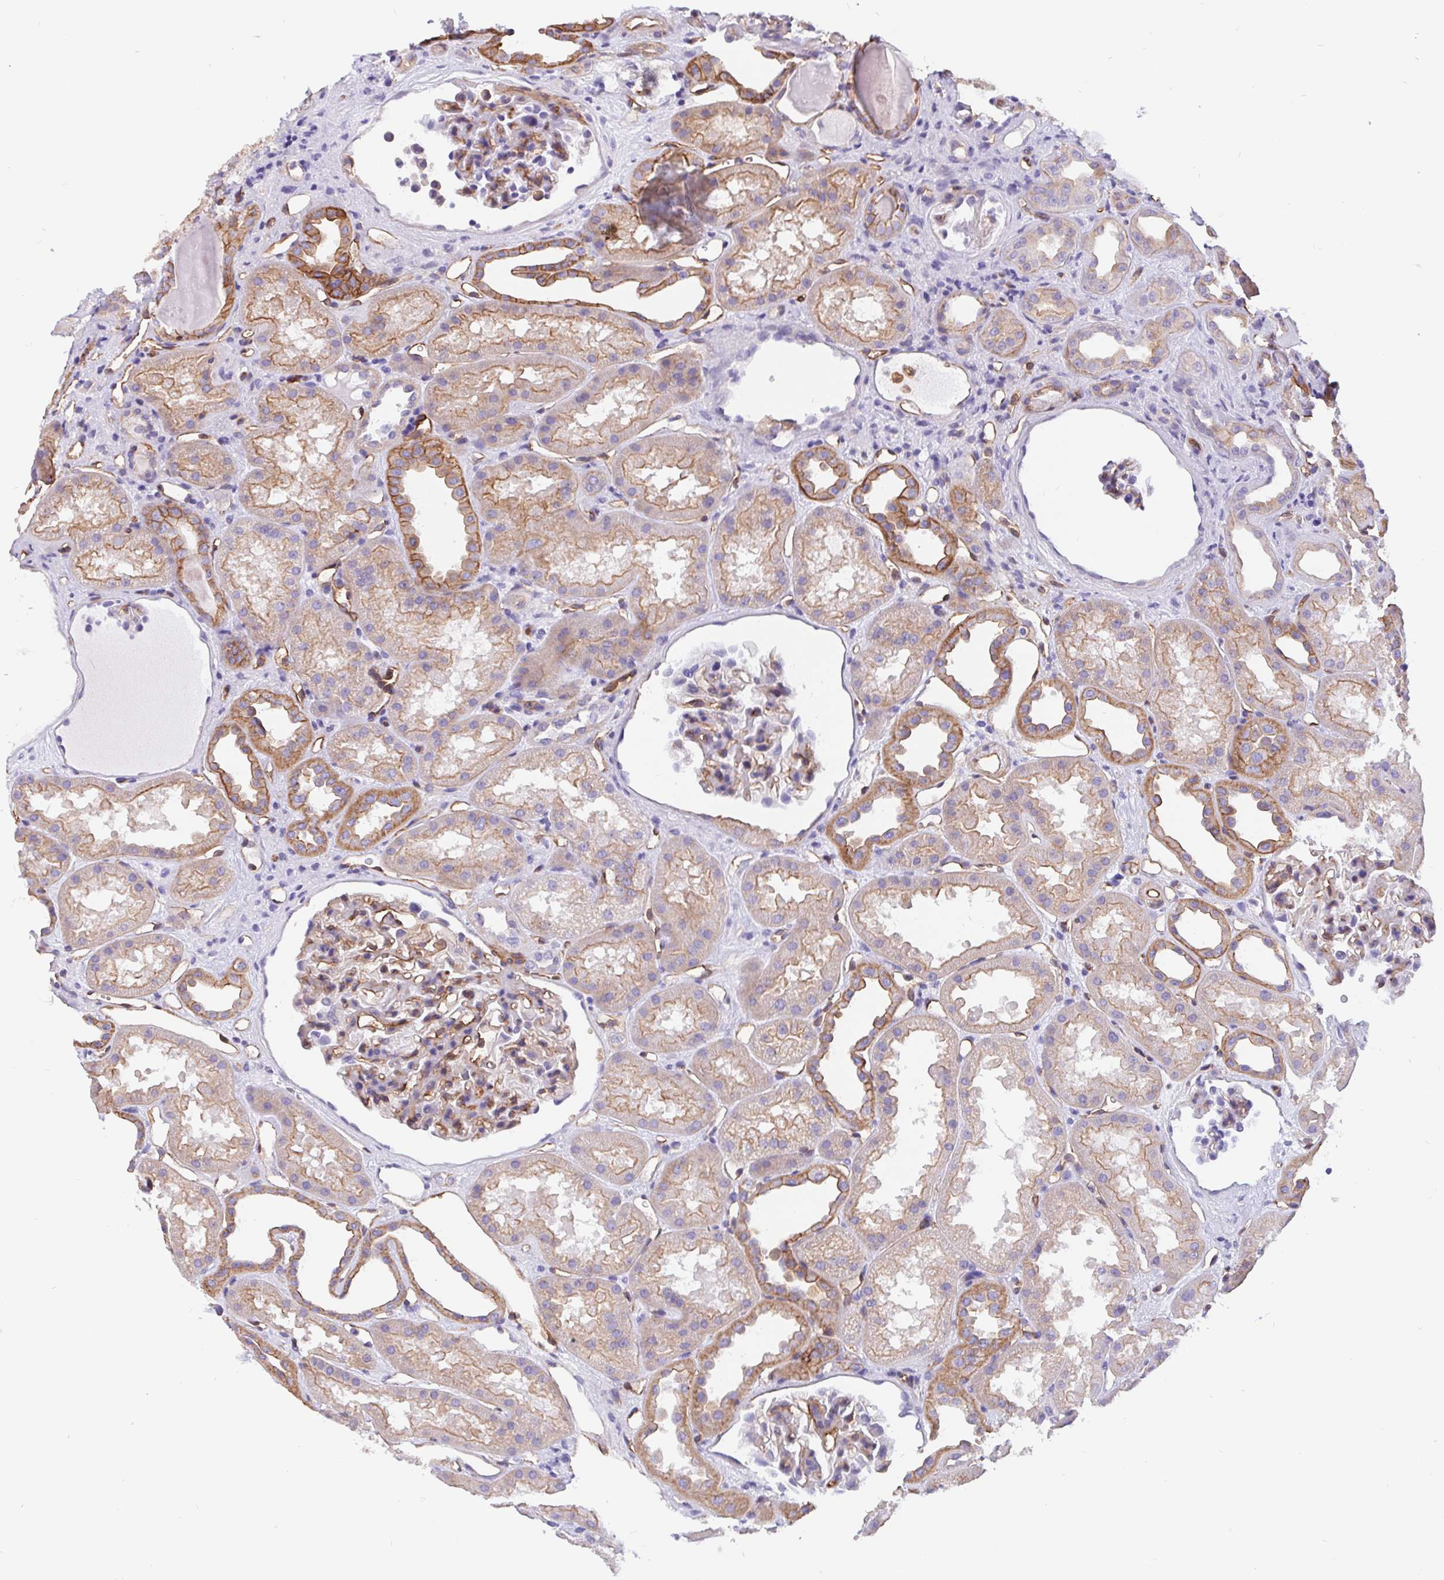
{"staining": {"intensity": "moderate", "quantity": "25%-75%", "location": "cytoplasmic/membranous"}, "tissue": "kidney", "cell_type": "Cells in glomeruli", "image_type": "normal", "snomed": [{"axis": "morphology", "description": "Normal tissue, NOS"}, {"axis": "topography", "description": "Kidney"}], "caption": "Normal kidney was stained to show a protein in brown. There is medium levels of moderate cytoplasmic/membranous positivity in about 25%-75% of cells in glomeruli. (Brightfield microscopy of DAB IHC at high magnification).", "gene": "LIMCH1", "patient": {"sex": "male", "age": 61}}